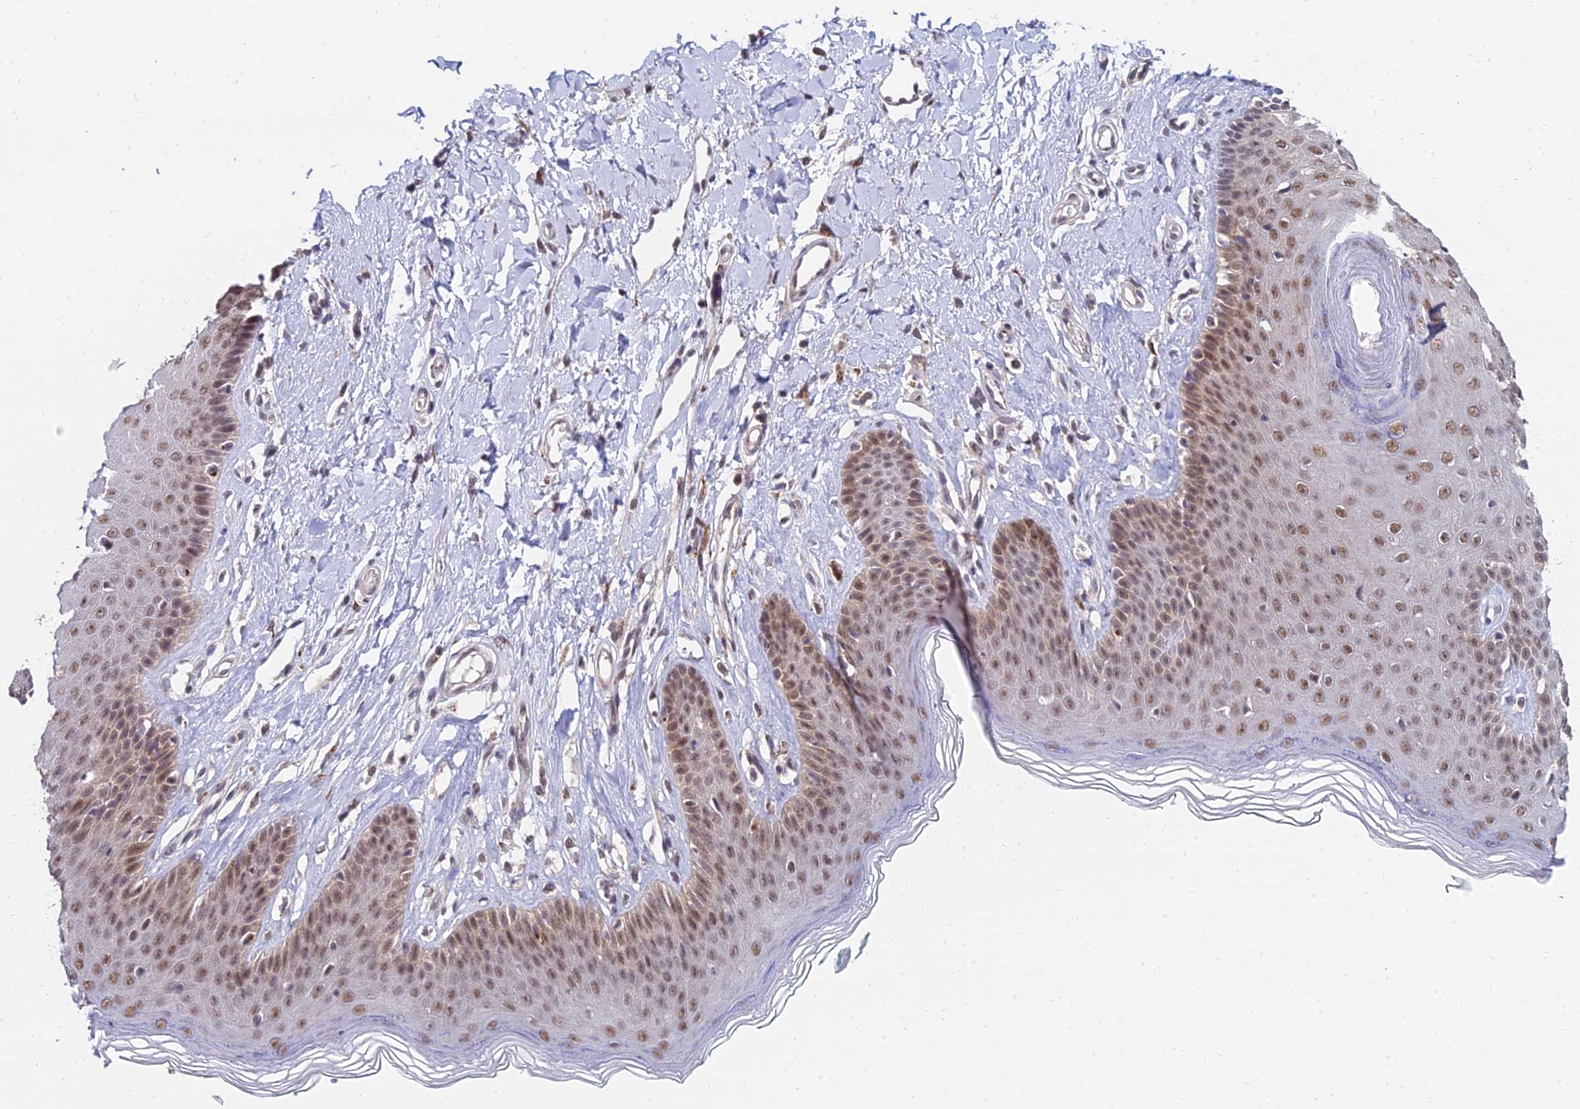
{"staining": {"intensity": "moderate", "quantity": ">75%", "location": "nuclear"}, "tissue": "skin", "cell_type": "Epidermal cells", "image_type": "normal", "snomed": [{"axis": "morphology", "description": "Normal tissue, NOS"}, {"axis": "morphology", "description": "Squamous cell carcinoma, NOS"}, {"axis": "topography", "description": "Vulva"}], "caption": "Brown immunohistochemical staining in unremarkable skin displays moderate nuclear positivity in approximately >75% of epidermal cells. The staining was performed using DAB (3,3'-diaminobenzidine), with brown indicating positive protein expression. Nuclei are stained blue with hematoxylin.", "gene": "THOC3", "patient": {"sex": "female", "age": 85}}